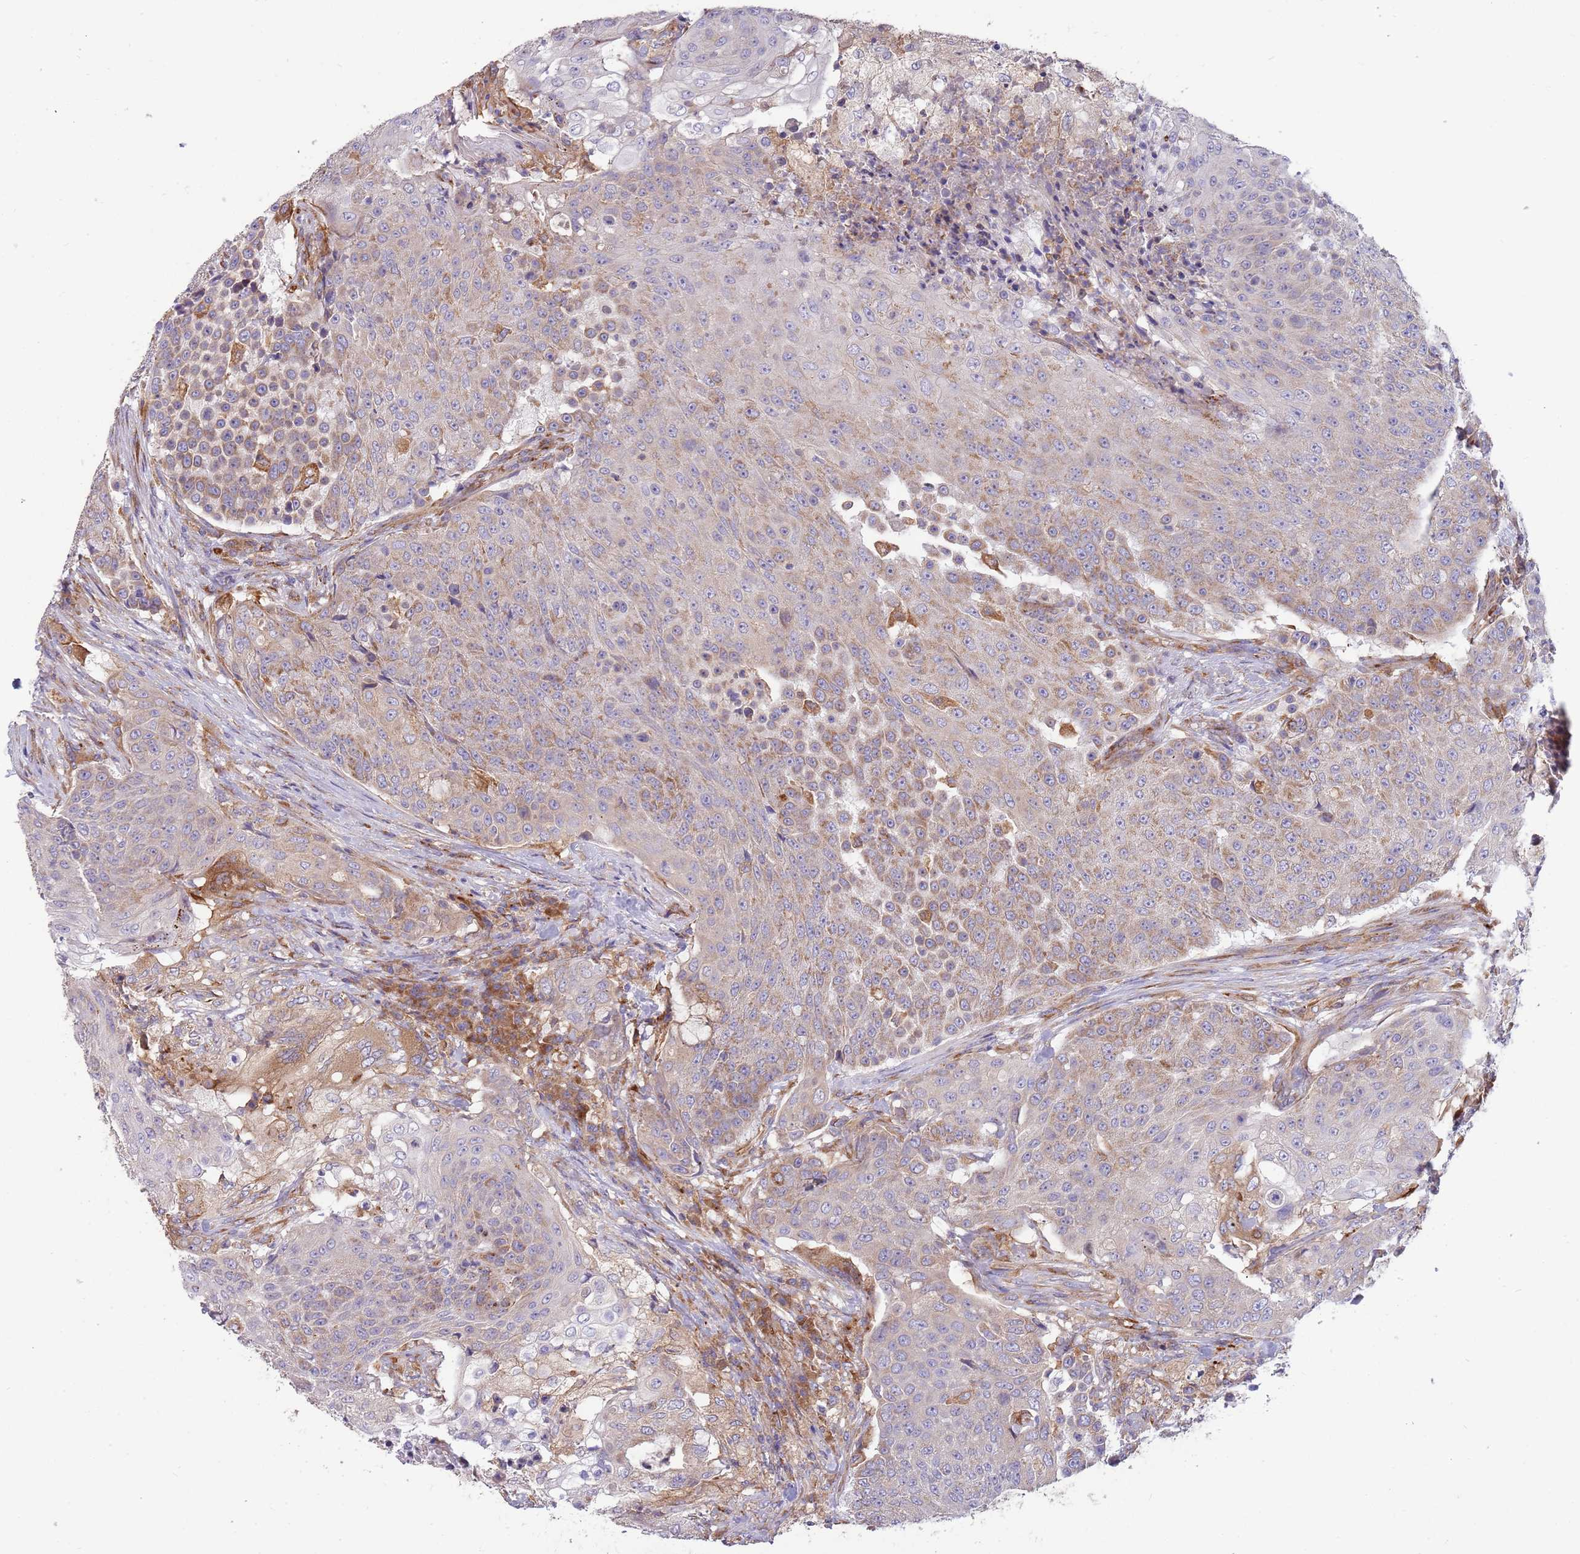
{"staining": {"intensity": "moderate", "quantity": "<25%", "location": "cytoplasmic/membranous"}, "tissue": "urothelial cancer", "cell_type": "Tumor cells", "image_type": "cancer", "snomed": [{"axis": "morphology", "description": "Urothelial carcinoma, High grade"}, {"axis": "topography", "description": "Urinary bladder"}], "caption": "Immunohistochemistry (DAB (3,3'-diaminobenzidine)) staining of human high-grade urothelial carcinoma shows moderate cytoplasmic/membranous protein staining in about <25% of tumor cells. The staining is performed using DAB brown chromogen to label protein expression. The nuclei are counter-stained blue using hematoxylin.", "gene": "ARMCX6", "patient": {"sex": "female", "age": 63}}